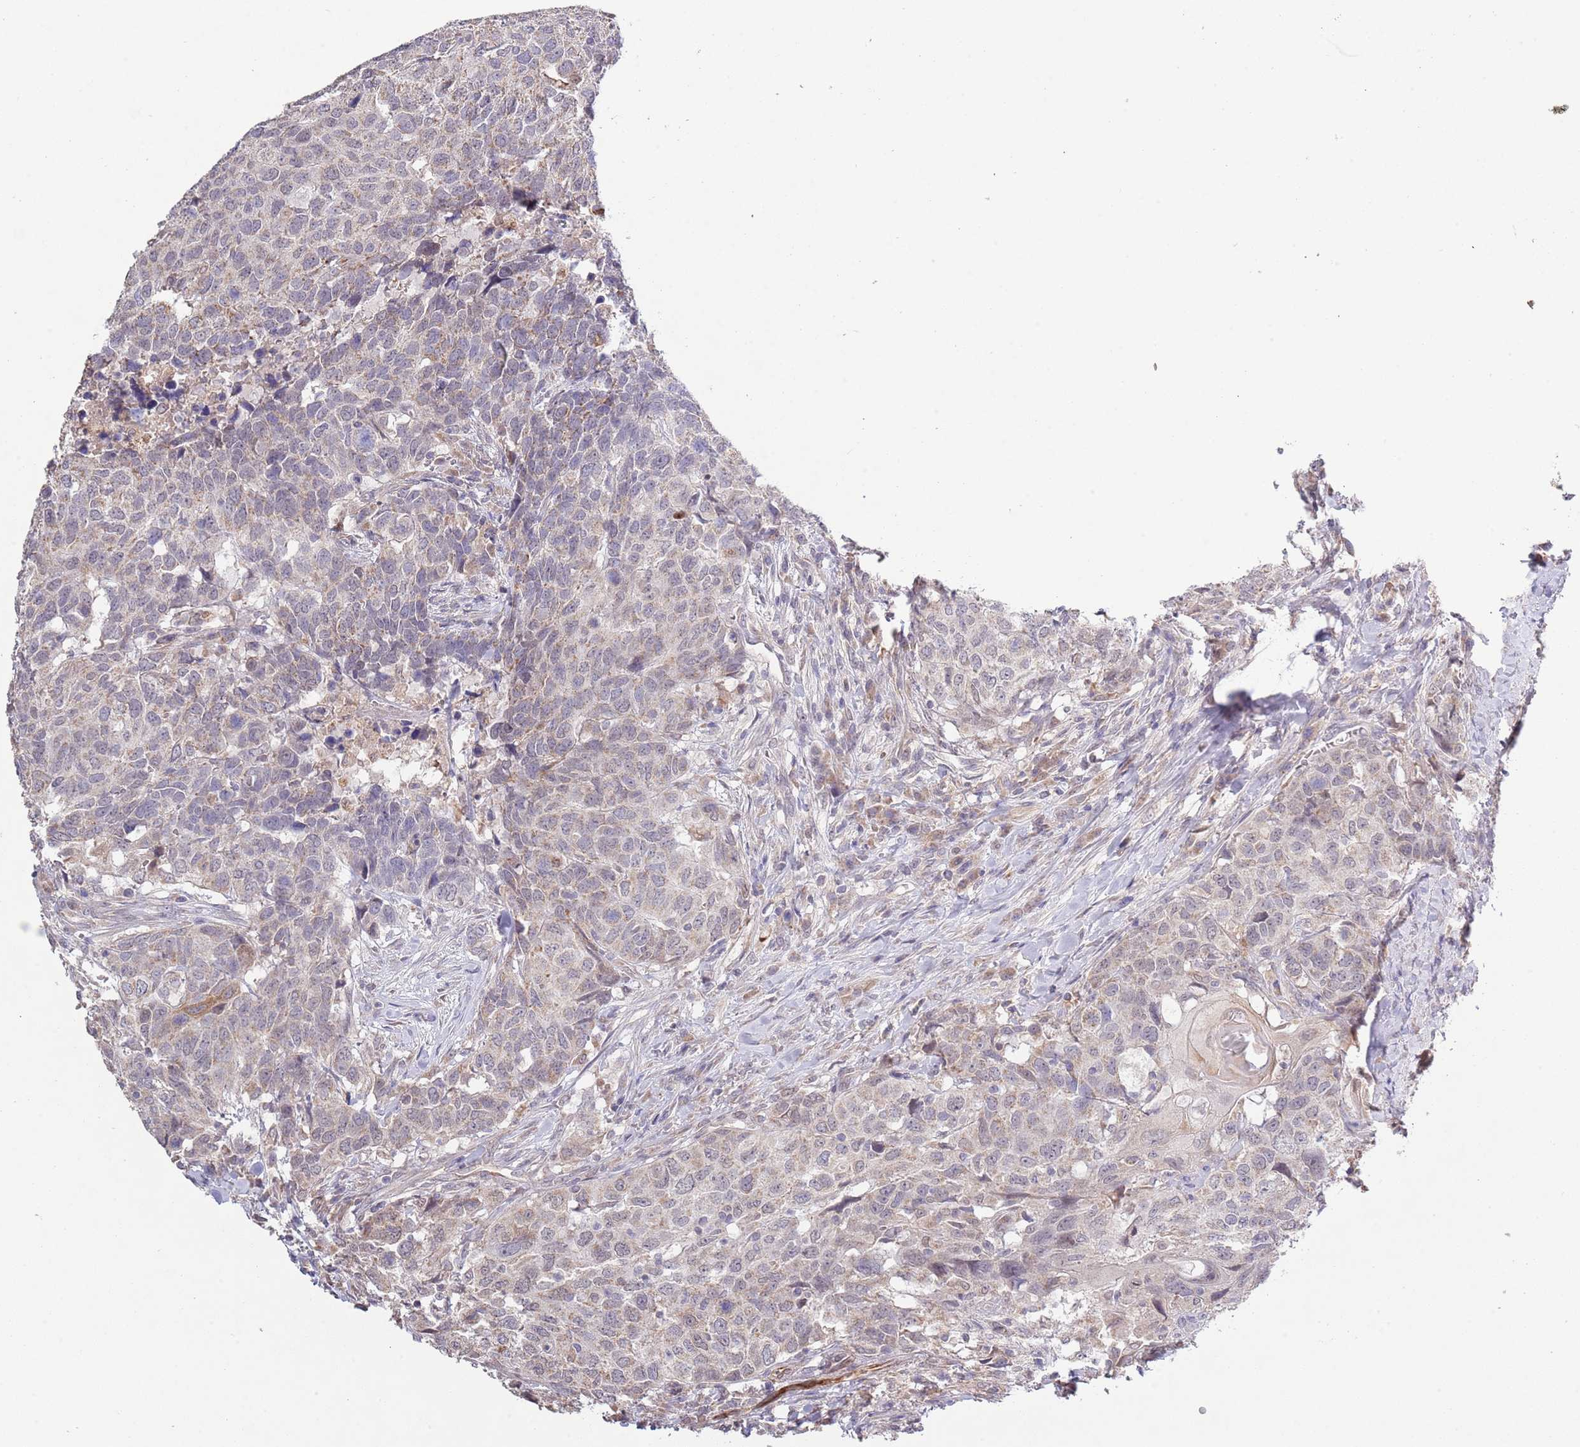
{"staining": {"intensity": "weak", "quantity": "<25%", "location": "cytoplasmic/membranous"}, "tissue": "head and neck cancer", "cell_type": "Tumor cells", "image_type": "cancer", "snomed": [{"axis": "morphology", "description": "Normal tissue, NOS"}, {"axis": "morphology", "description": "Squamous cell carcinoma, NOS"}, {"axis": "topography", "description": "Skeletal muscle"}, {"axis": "topography", "description": "Vascular tissue"}, {"axis": "topography", "description": "Peripheral nerve tissue"}, {"axis": "topography", "description": "Head-Neck"}], "caption": "A histopathology image of squamous cell carcinoma (head and neck) stained for a protein shows no brown staining in tumor cells. Nuclei are stained in blue.", "gene": "IVD", "patient": {"sex": "male", "age": 66}}